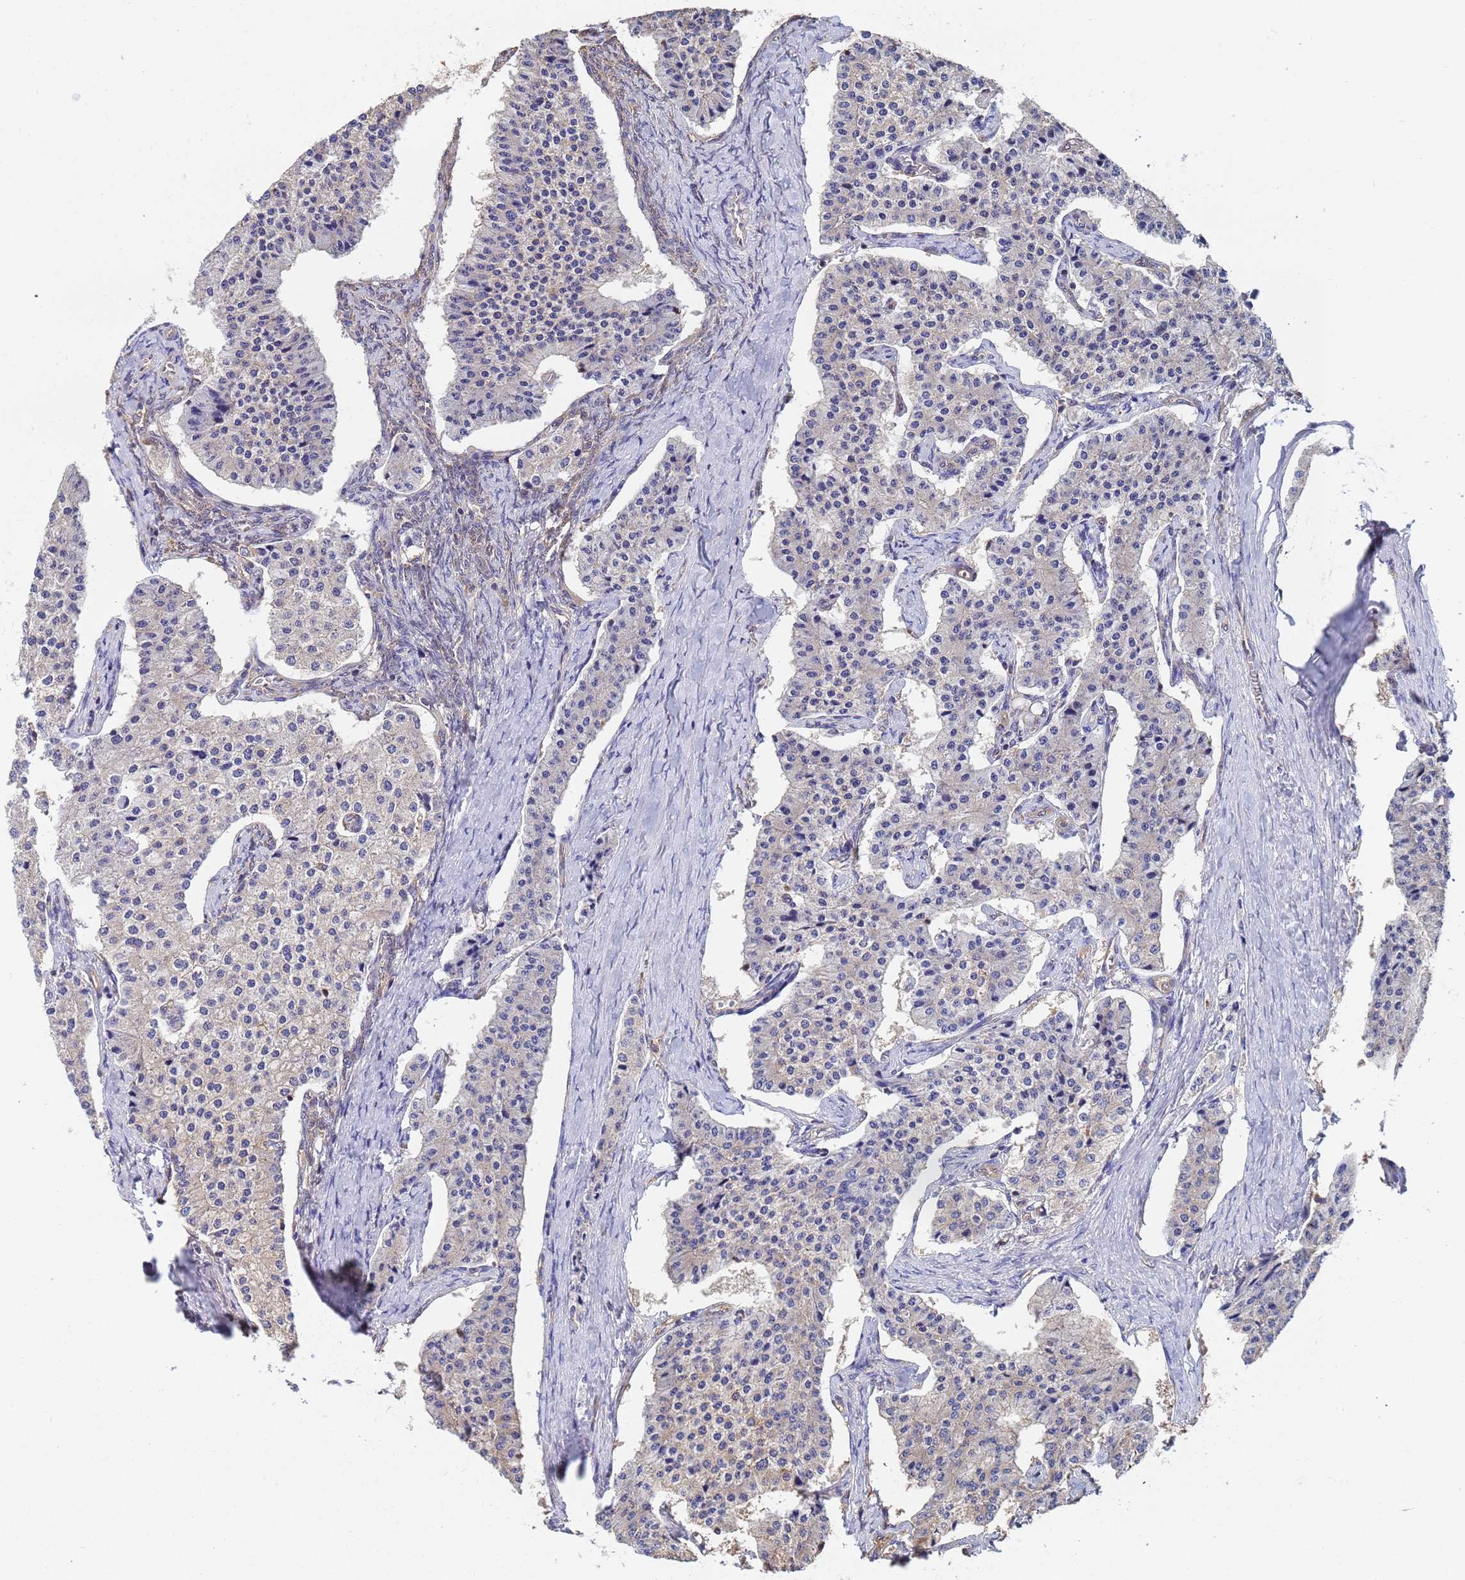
{"staining": {"intensity": "negative", "quantity": "none", "location": "none"}, "tissue": "carcinoid", "cell_type": "Tumor cells", "image_type": "cancer", "snomed": [{"axis": "morphology", "description": "Carcinoid, malignant, NOS"}, {"axis": "topography", "description": "Colon"}], "caption": "IHC histopathology image of neoplastic tissue: carcinoid stained with DAB (3,3'-diaminobenzidine) shows no significant protein expression in tumor cells. (Stains: DAB (3,3'-diaminobenzidine) IHC with hematoxylin counter stain, Microscopy: brightfield microscopy at high magnification).", "gene": "FAM25A", "patient": {"sex": "female", "age": 52}}